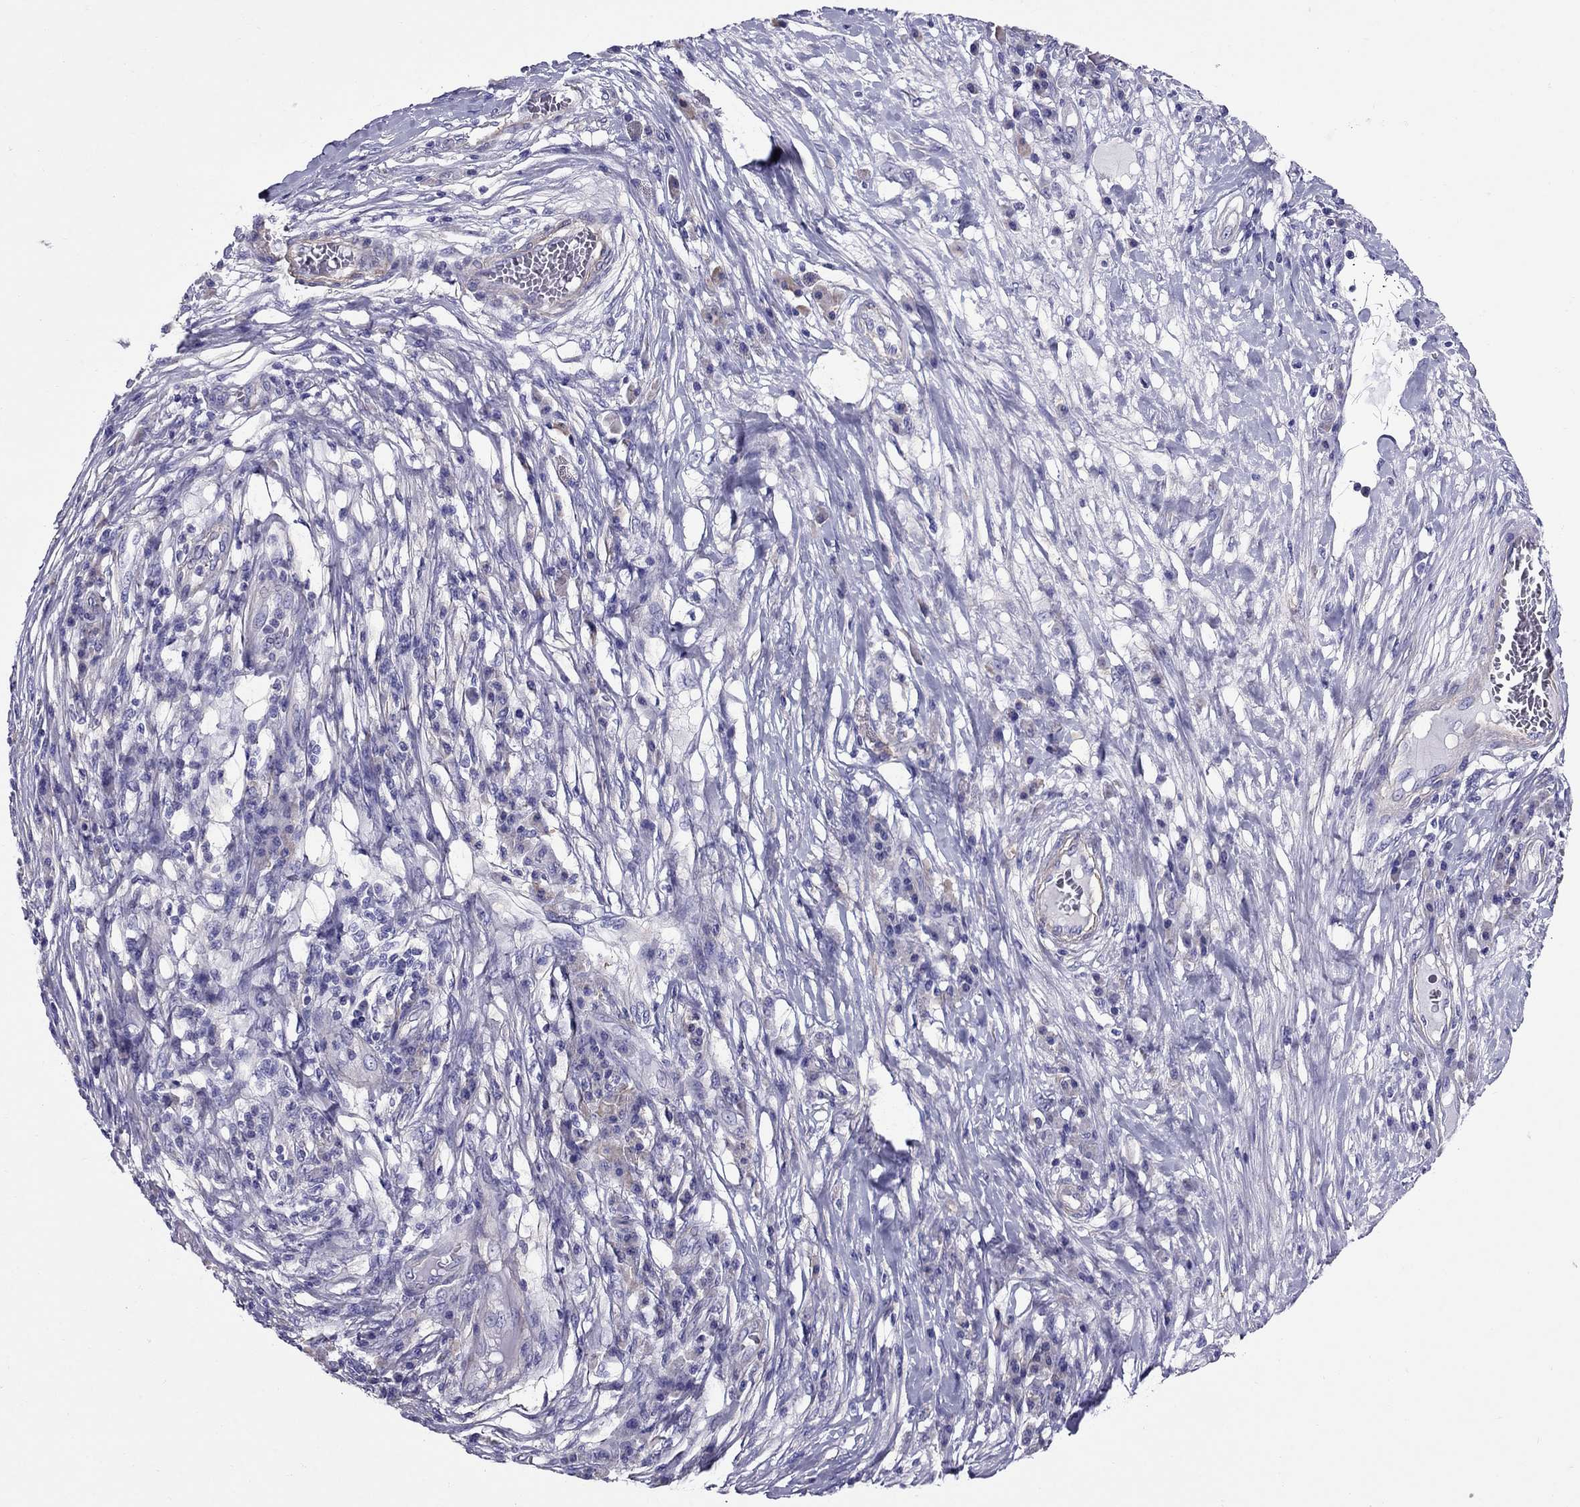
{"staining": {"intensity": "negative", "quantity": "none", "location": "none"}, "tissue": "melanoma", "cell_type": "Tumor cells", "image_type": "cancer", "snomed": [{"axis": "morphology", "description": "Malignant melanoma, NOS"}, {"axis": "topography", "description": "Skin"}], "caption": "Immunohistochemical staining of human malignant melanoma displays no significant staining in tumor cells.", "gene": "GPR50", "patient": {"sex": "male", "age": 53}}